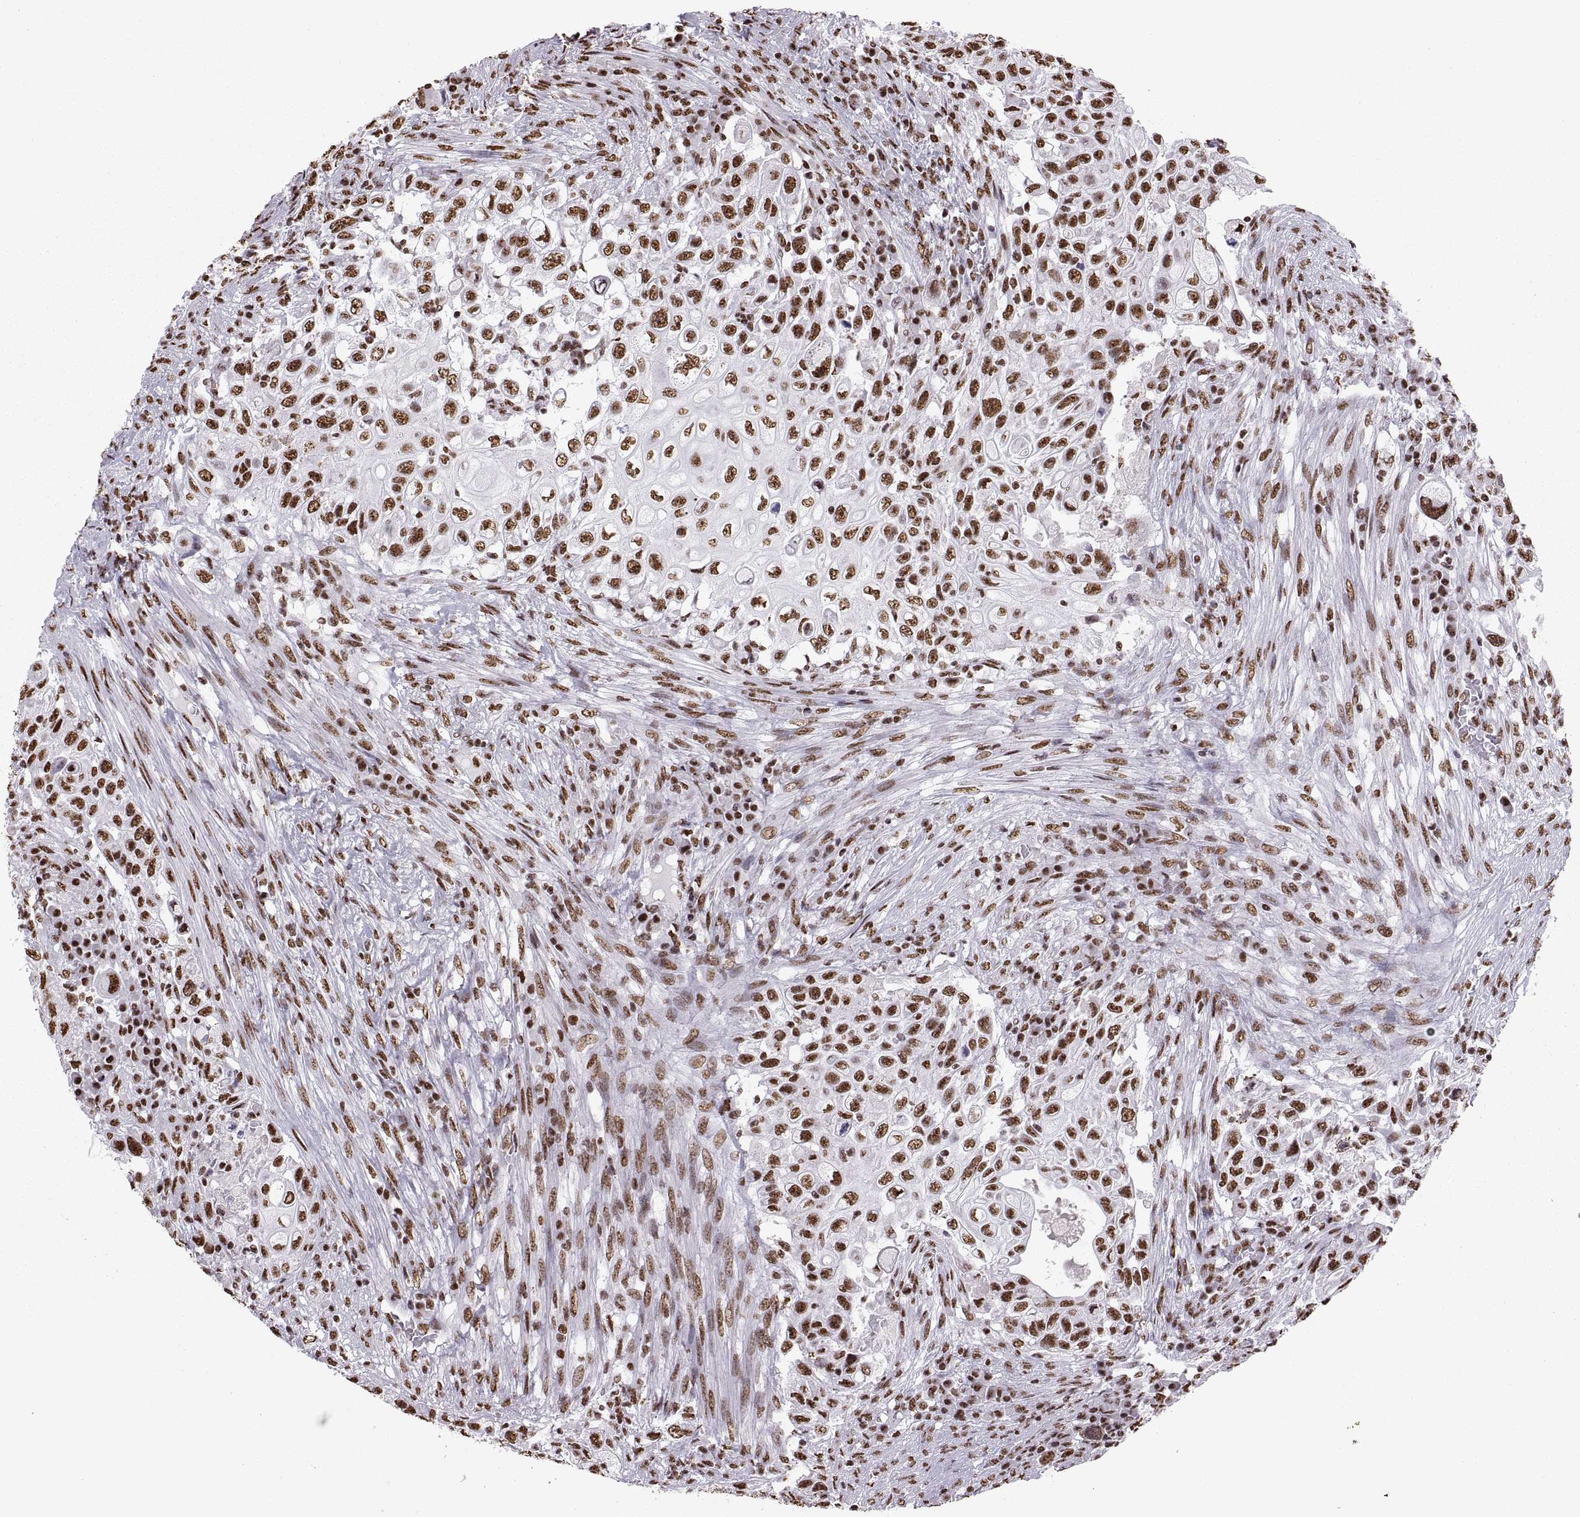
{"staining": {"intensity": "strong", "quantity": "25%-75%", "location": "nuclear"}, "tissue": "urothelial cancer", "cell_type": "Tumor cells", "image_type": "cancer", "snomed": [{"axis": "morphology", "description": "Urothelial carcinoma, High grade"}, {"axis": "topography", "description": "Urinary bladder"}], "caption": "Protein expression analysis of human urothelial cancer reveals strong nuclear positivity in approximately 25%-75% of tumor cells.", "gene": "SNAI1", "patient": {"sex": "female", "age": 56}}